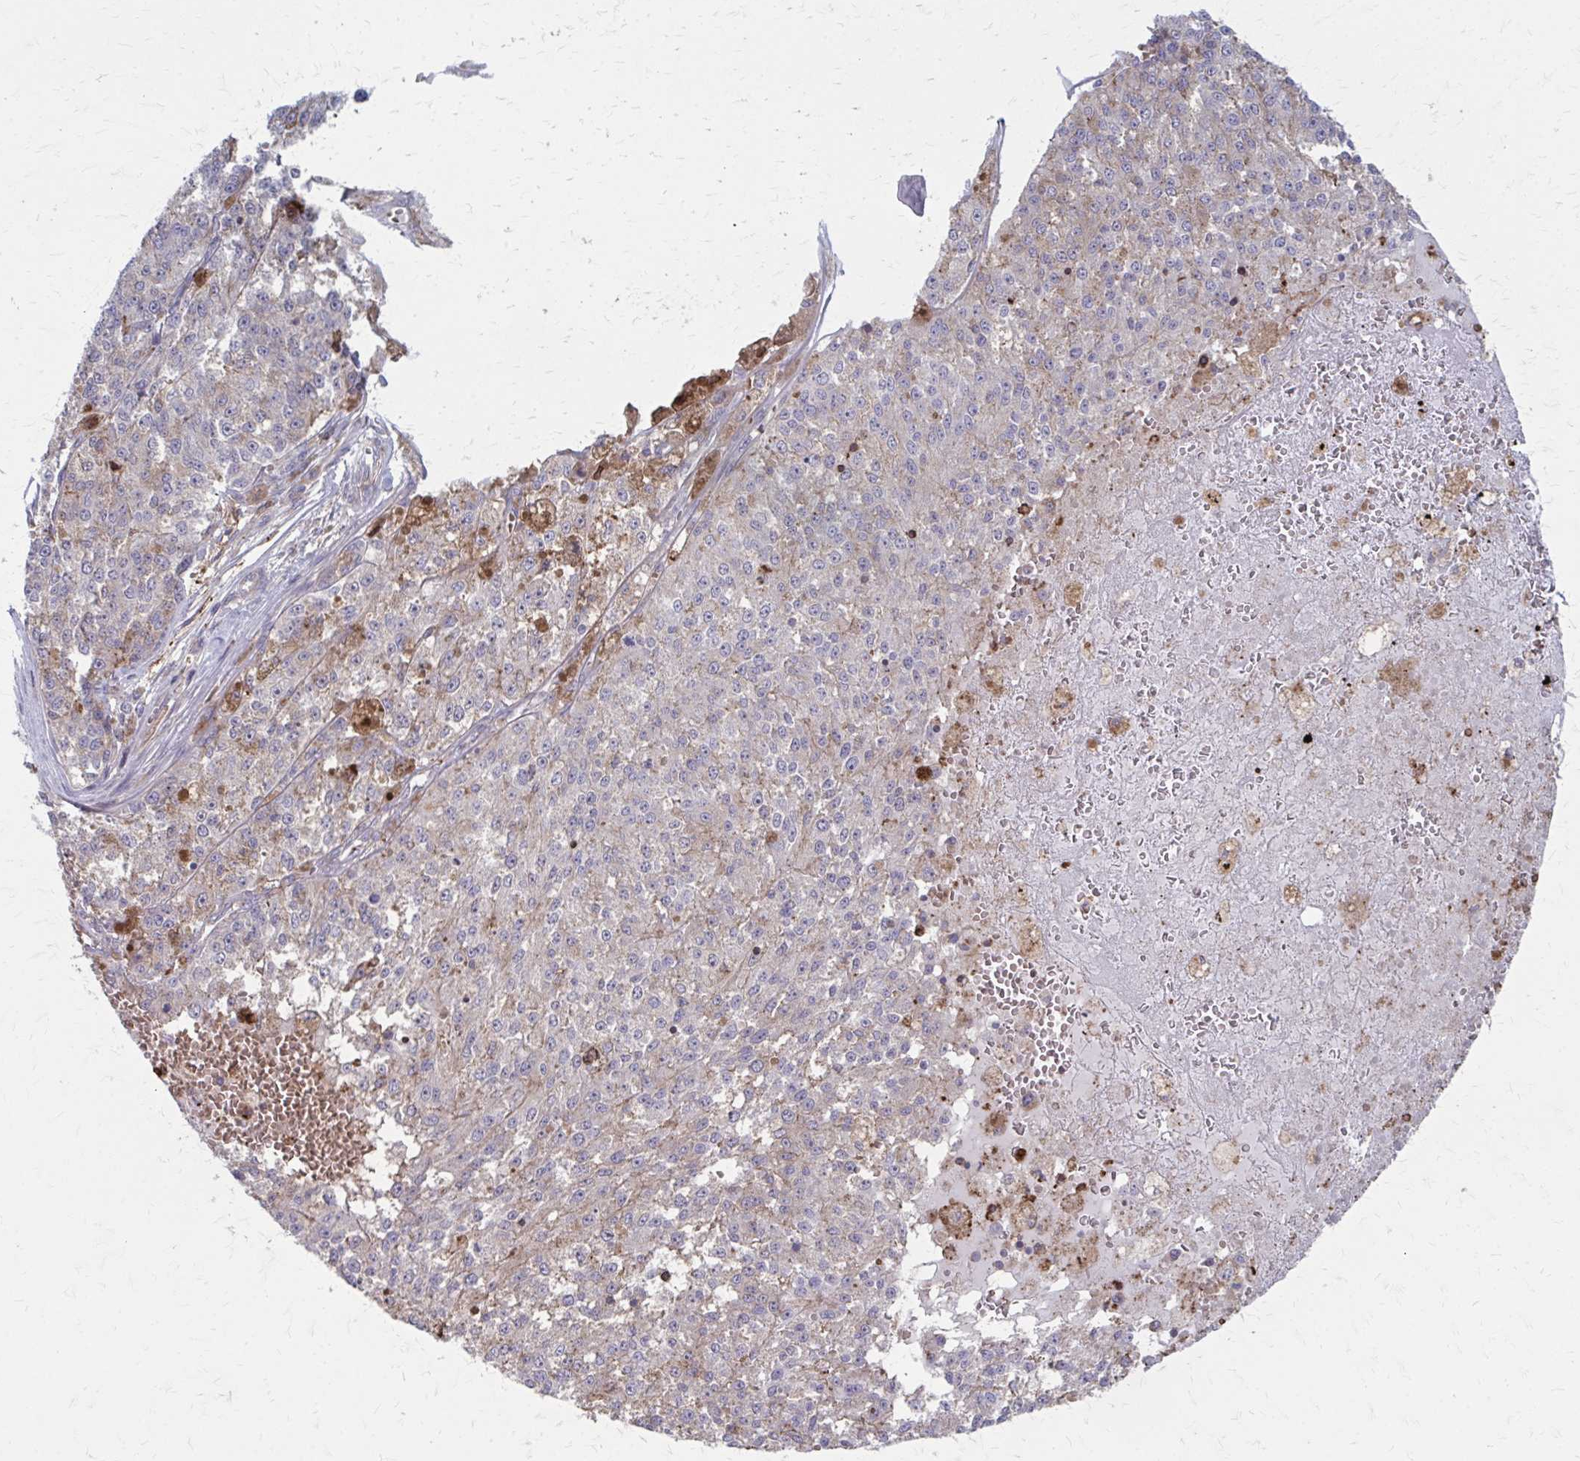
{"staining": {"intensity": "negative", "quantity": "none", "location": "none"}, "tissue": "melanoma", "cell_type": "Tumor cells", "image_type": "cancer", "snomed": [{"axis": "morphology", "description": "Malignant melanoma, Metastatic site"}, {"axis": "topography", "description": "Lymph node"}], "caption": "There is no significant positivity in tumor cells of melanoma.", "gene": "MMP14", "patient": {"sex": "female", "age": 64}}